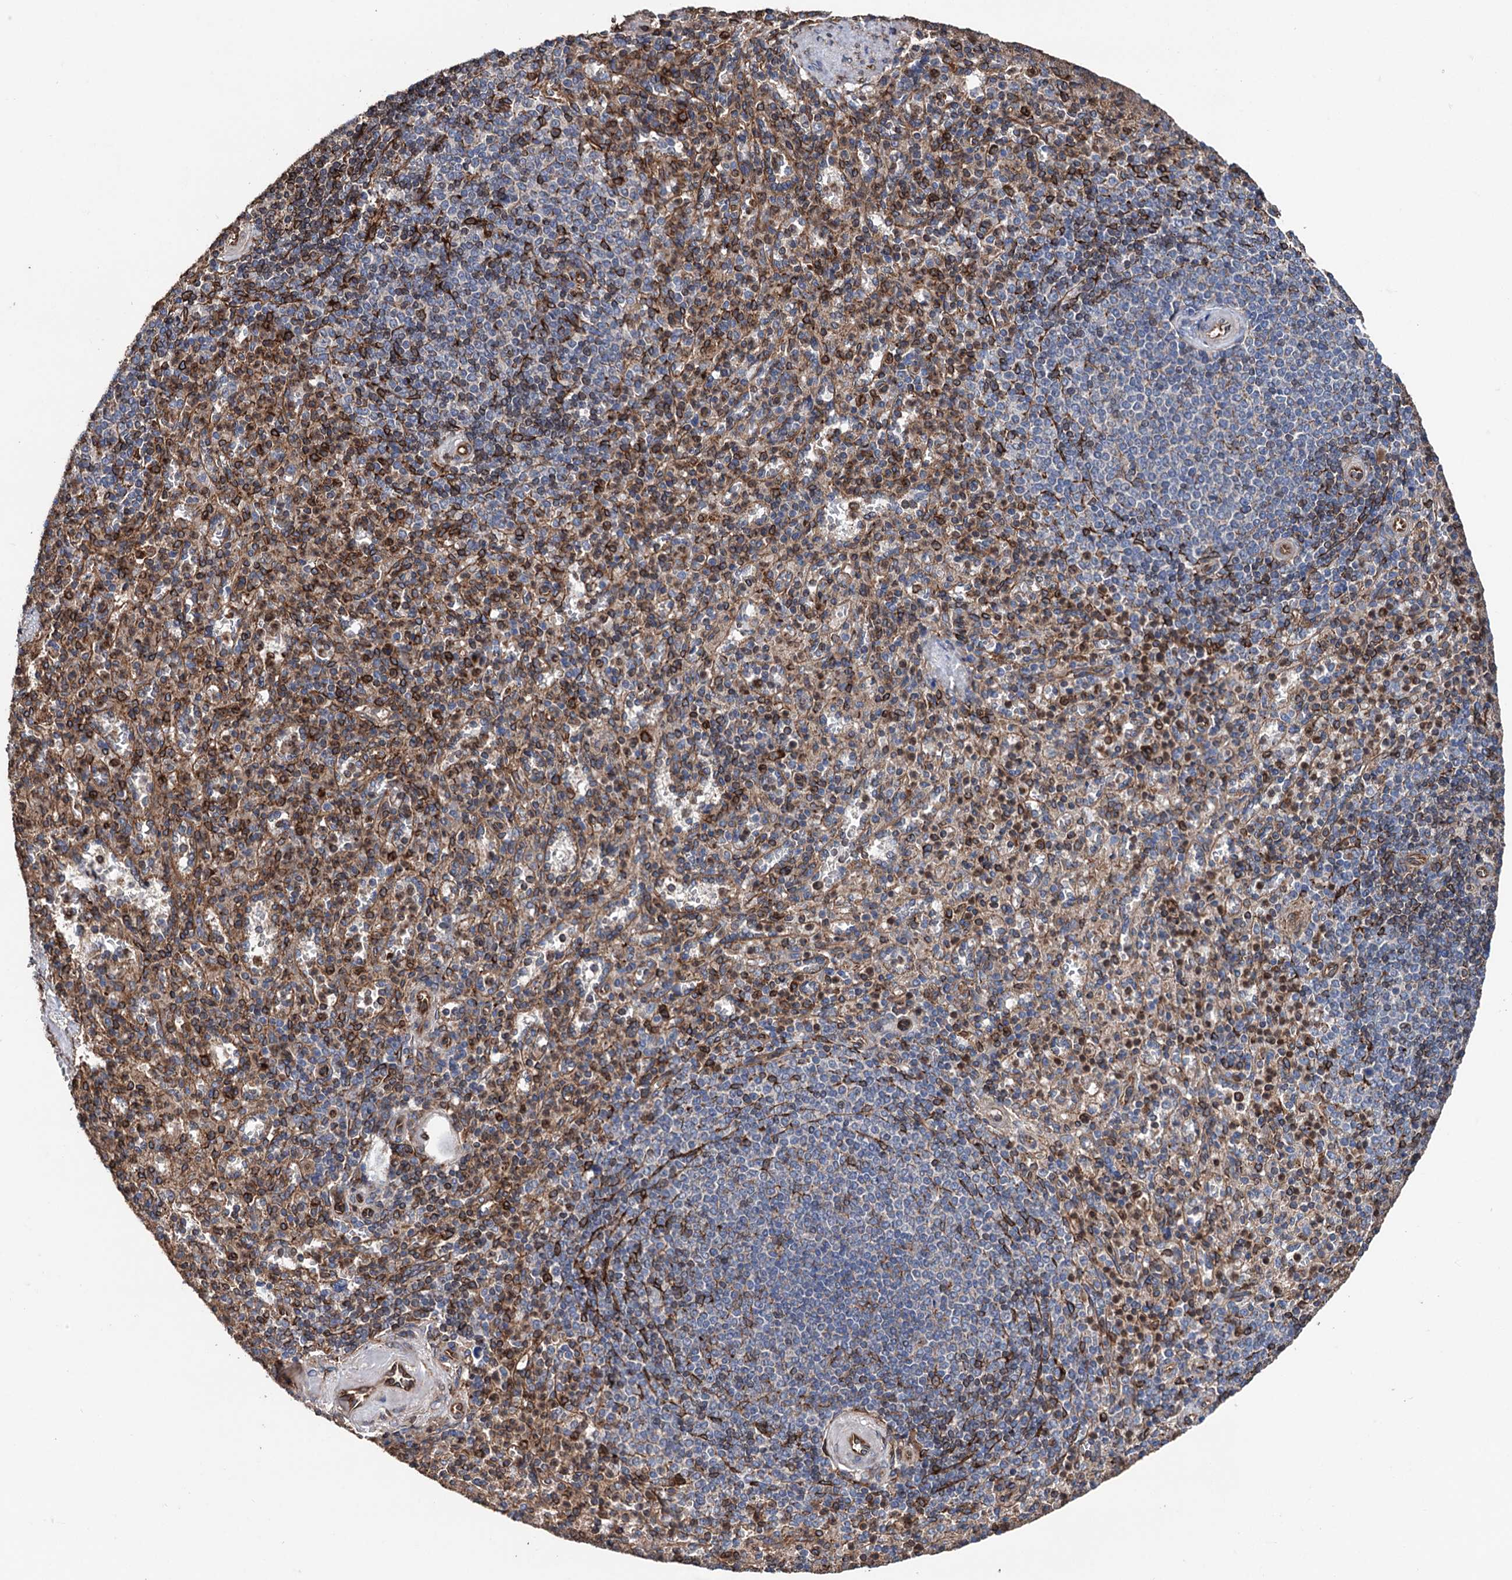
{"staining": {"intensity": "moderate", "quantity": "25%-75%", "location": "cytoplasmic/membranous"}, "tissue": "spleen", "cell_type": "Cells in red pulp", "image_type": "normal", "snomed": [{"axis": "morphology", "description": "Normal tissue, NOS"}, {"axis": "topography", "description": "Spleen"}], "caption": "Moderate cytoplasmic/membranous positivity for a protein is identified in approximately 25%-75% of cells in red pulp of benign spleen using immunohistochemistry (IHC).", "gene": "STING1", "patient": {"sex": "female", "age": 74}}